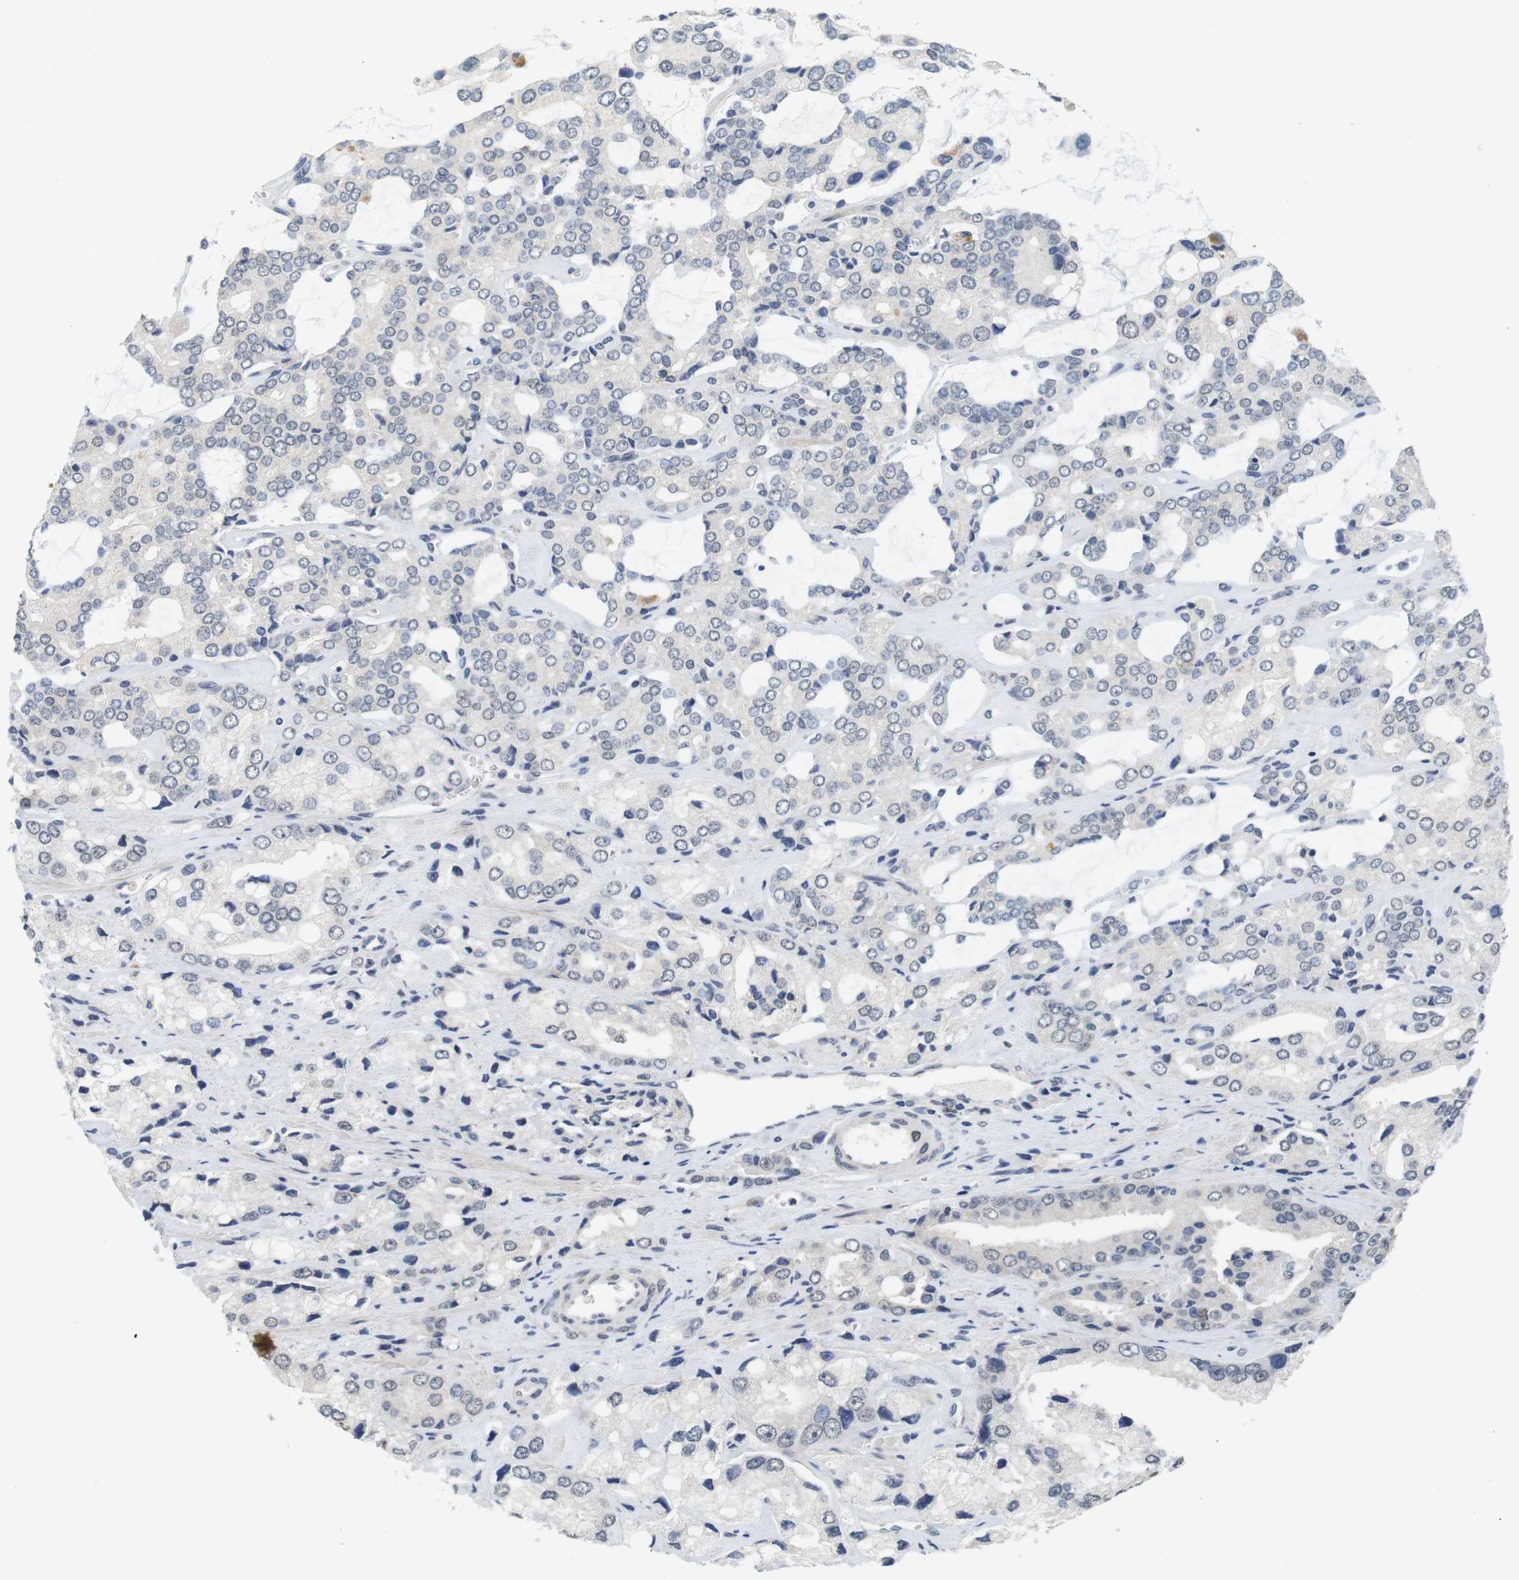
{"staining": {"intensity": "negative", "quantity": "none", "location": "none"}, "tissue": "prostate cancer", "cell_type": "Tumor cells", "image_type": "cancer", "snomed": [{"axis": "morphology", "description": "Adenocarcinoma, High grade"}, {"axis": "topography", "description": "Prostate"}], "caption": "High-grade adenocarcinoma (prostate) was stained to show a protein in brown. There is no significant expression in tumor cells.", "gene": "SKP2", "patient": {"sex": "male", "age": 67}}